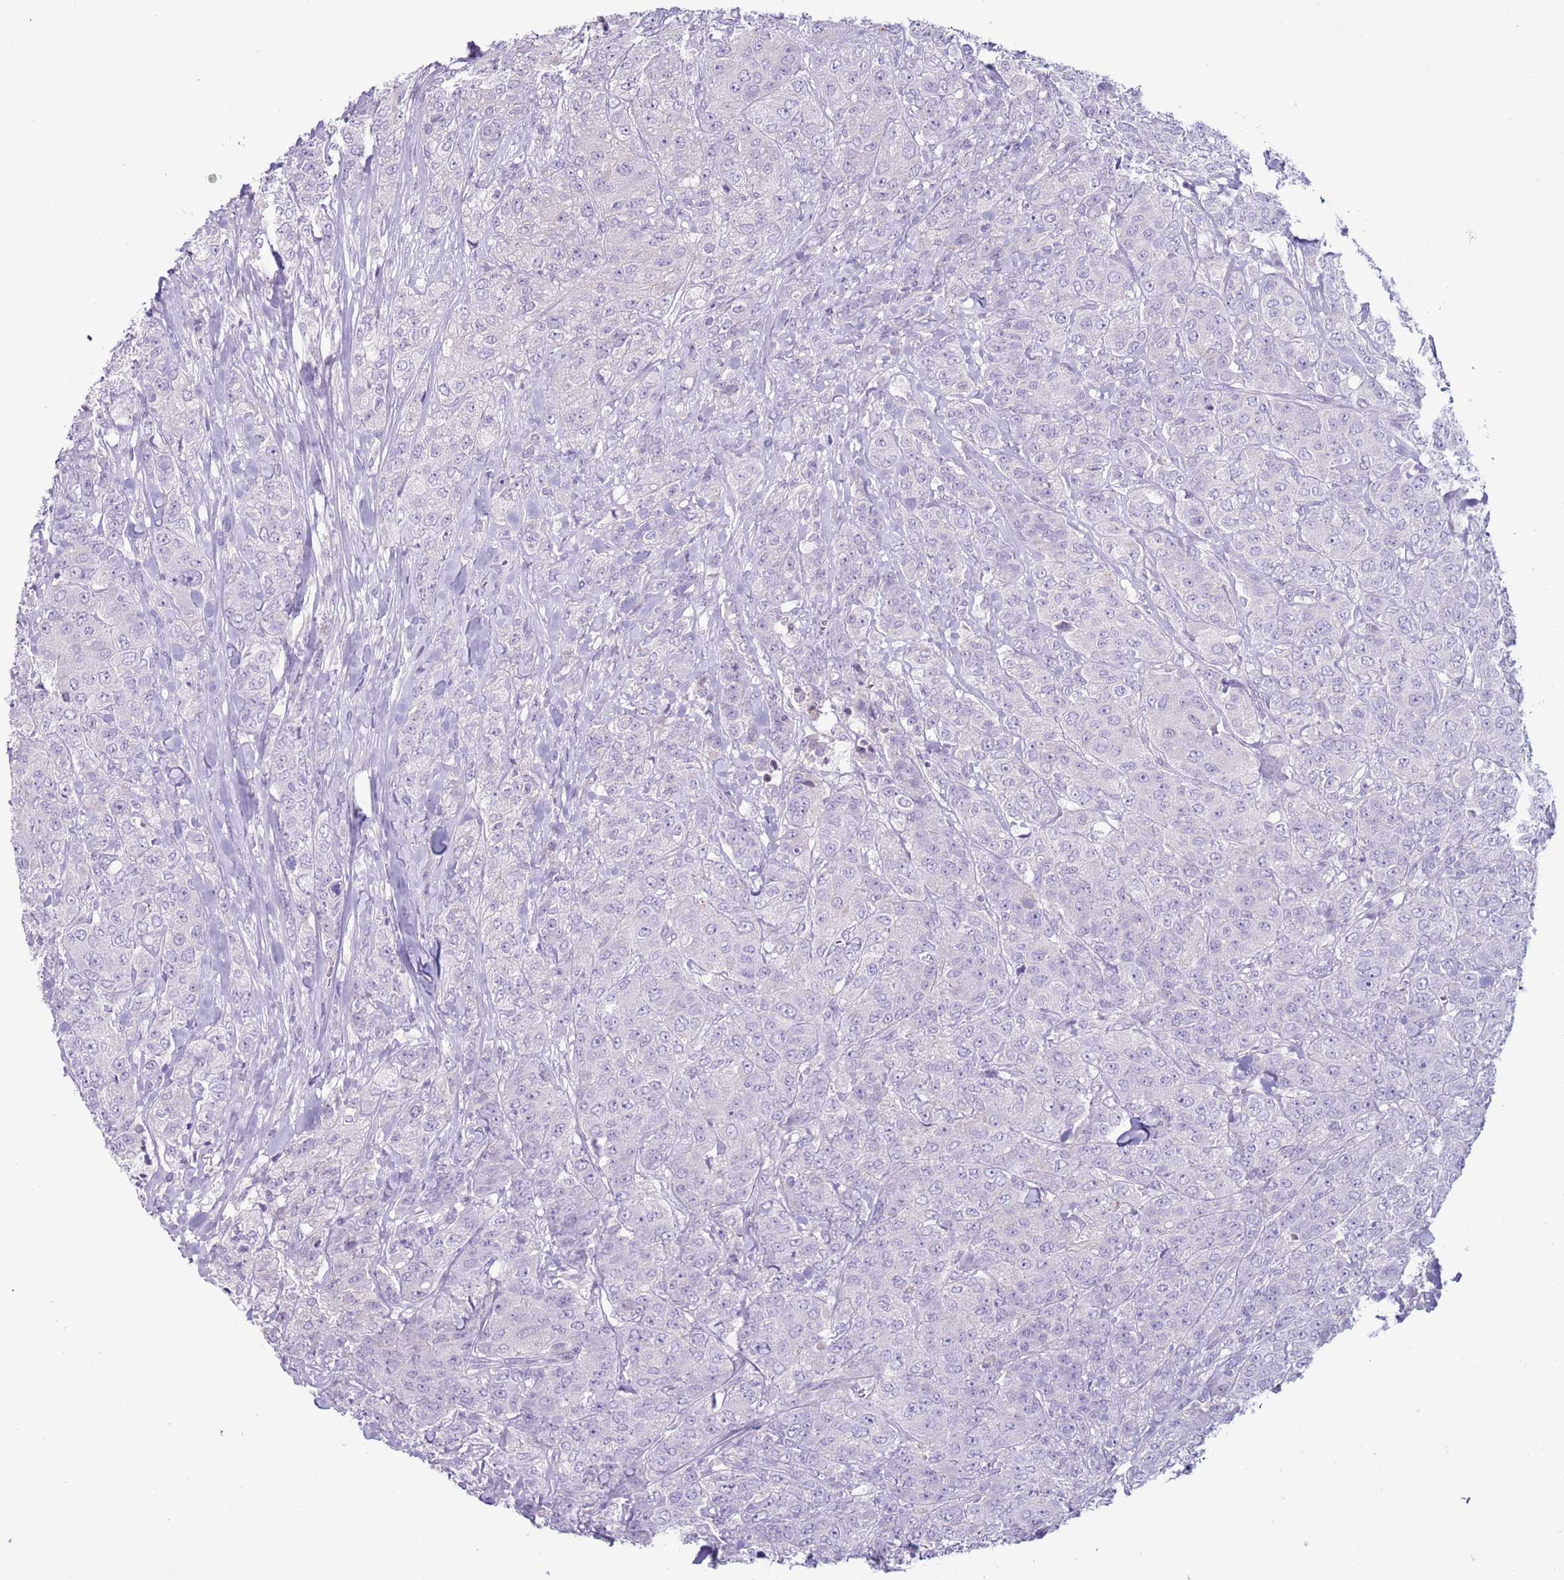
{"staining": {"intensity": "negative", "quantity": "none", "location": "none"}, "tissue": "breast cancer", "cell_type": "Tumor cells", "image_type": "cancer", "snomed": [{"axis": "morphology", "description": "Duct carcinoma"}, {"axis": "topography", "description": "Breast"}], "caption": "Tumor cells are negative for protein expression in human infiltrating ductal carcinoma (breast).", "gene": "NPAP1", "patient": {"sex": "female", "age": 43}}